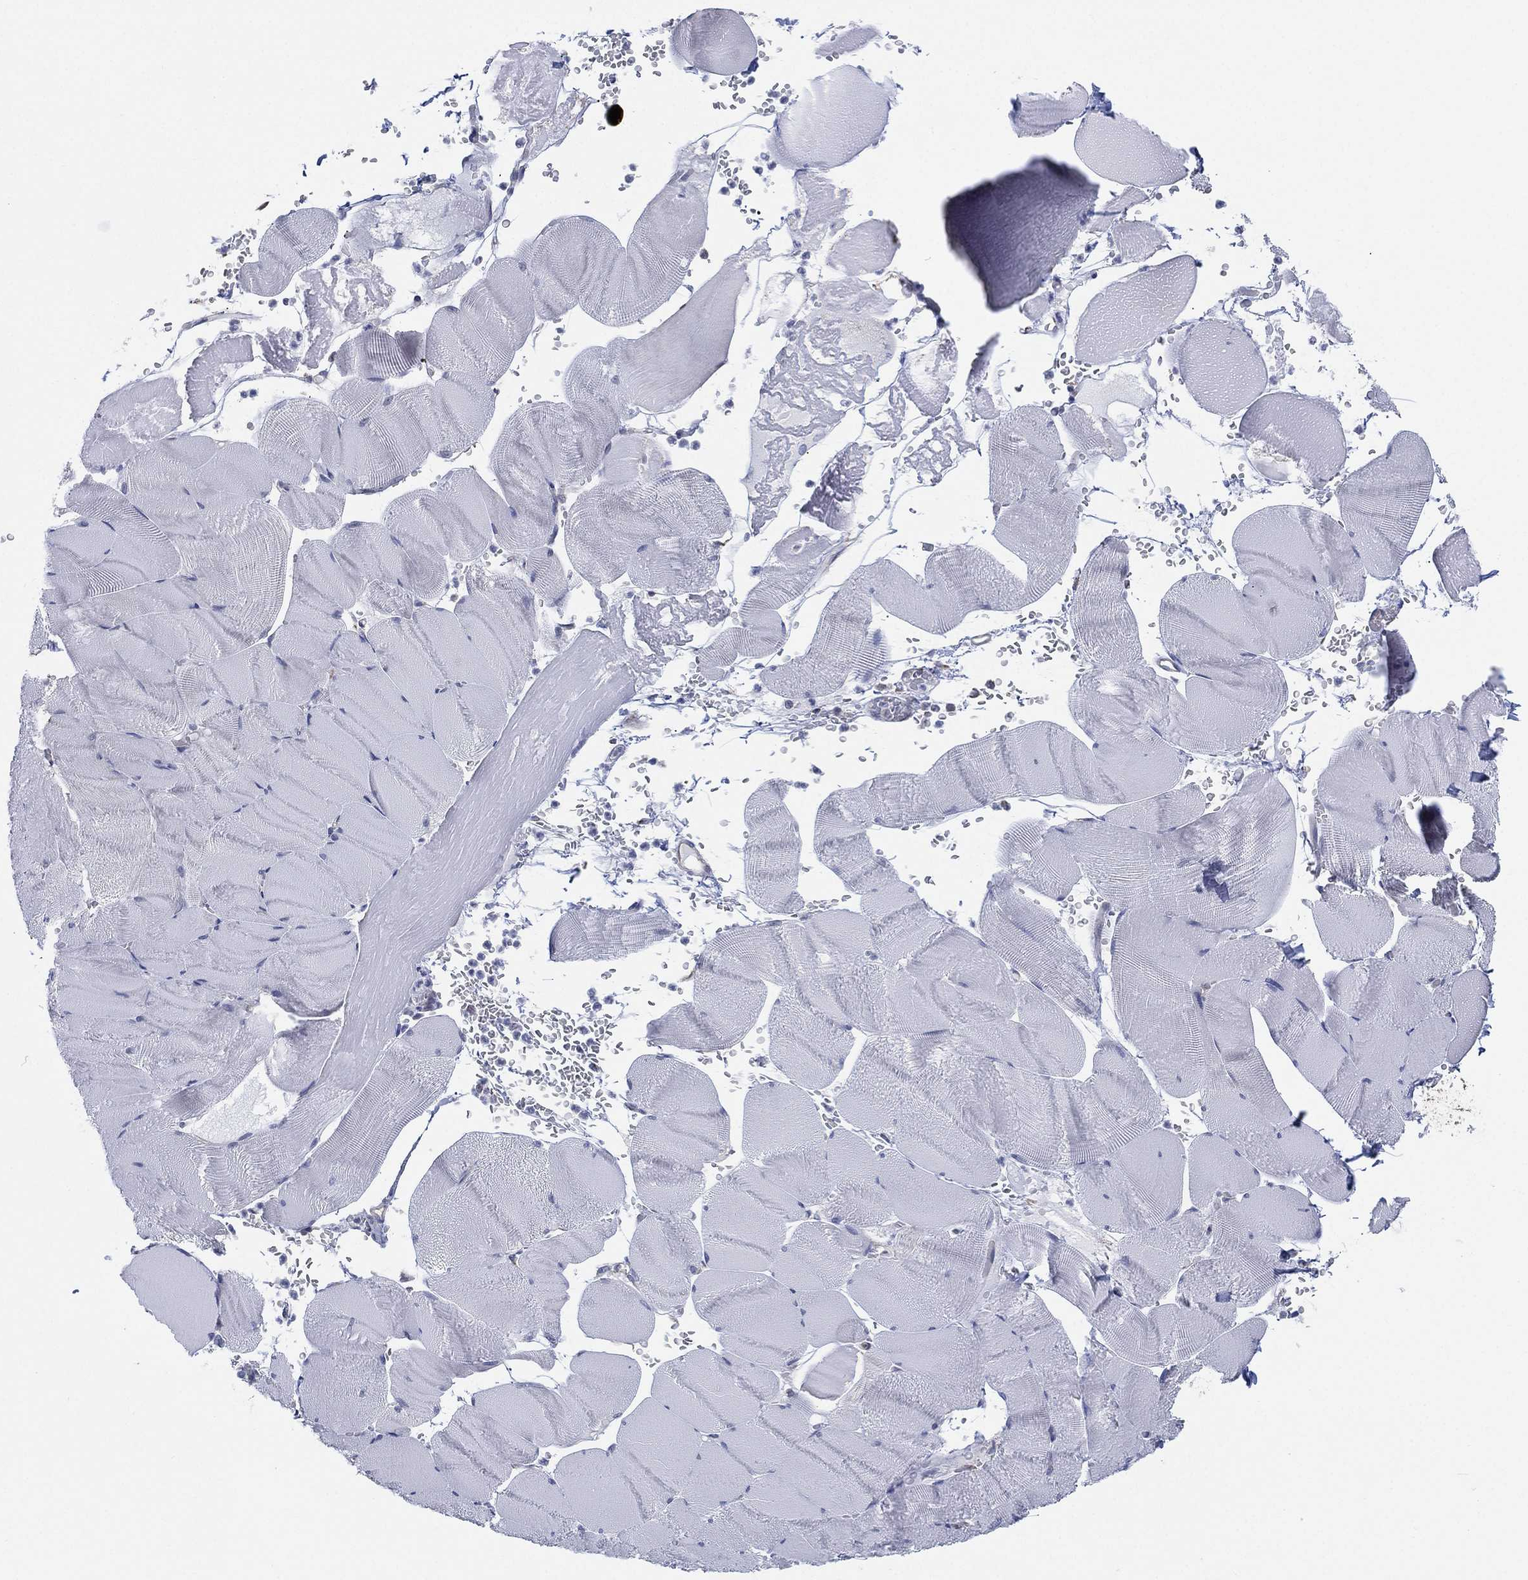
{"staining": {"intensity": "negative", "quantity": "none", "location": "none"}, "tissue": "skeletal muscle", "cell_type": "Myocytes", "image_type": "normal", "snomed": [{"axis": "morphology", "description": "Normal tissue, NOS"}, {"axis": "topography", "description": "Skeletal muscle"}], "caption": "This is an IHC image of normal skeletal muscle. There is no expression in myocytes.", "gene": "INA", "patient": {"sex": "male", "age": 56}}